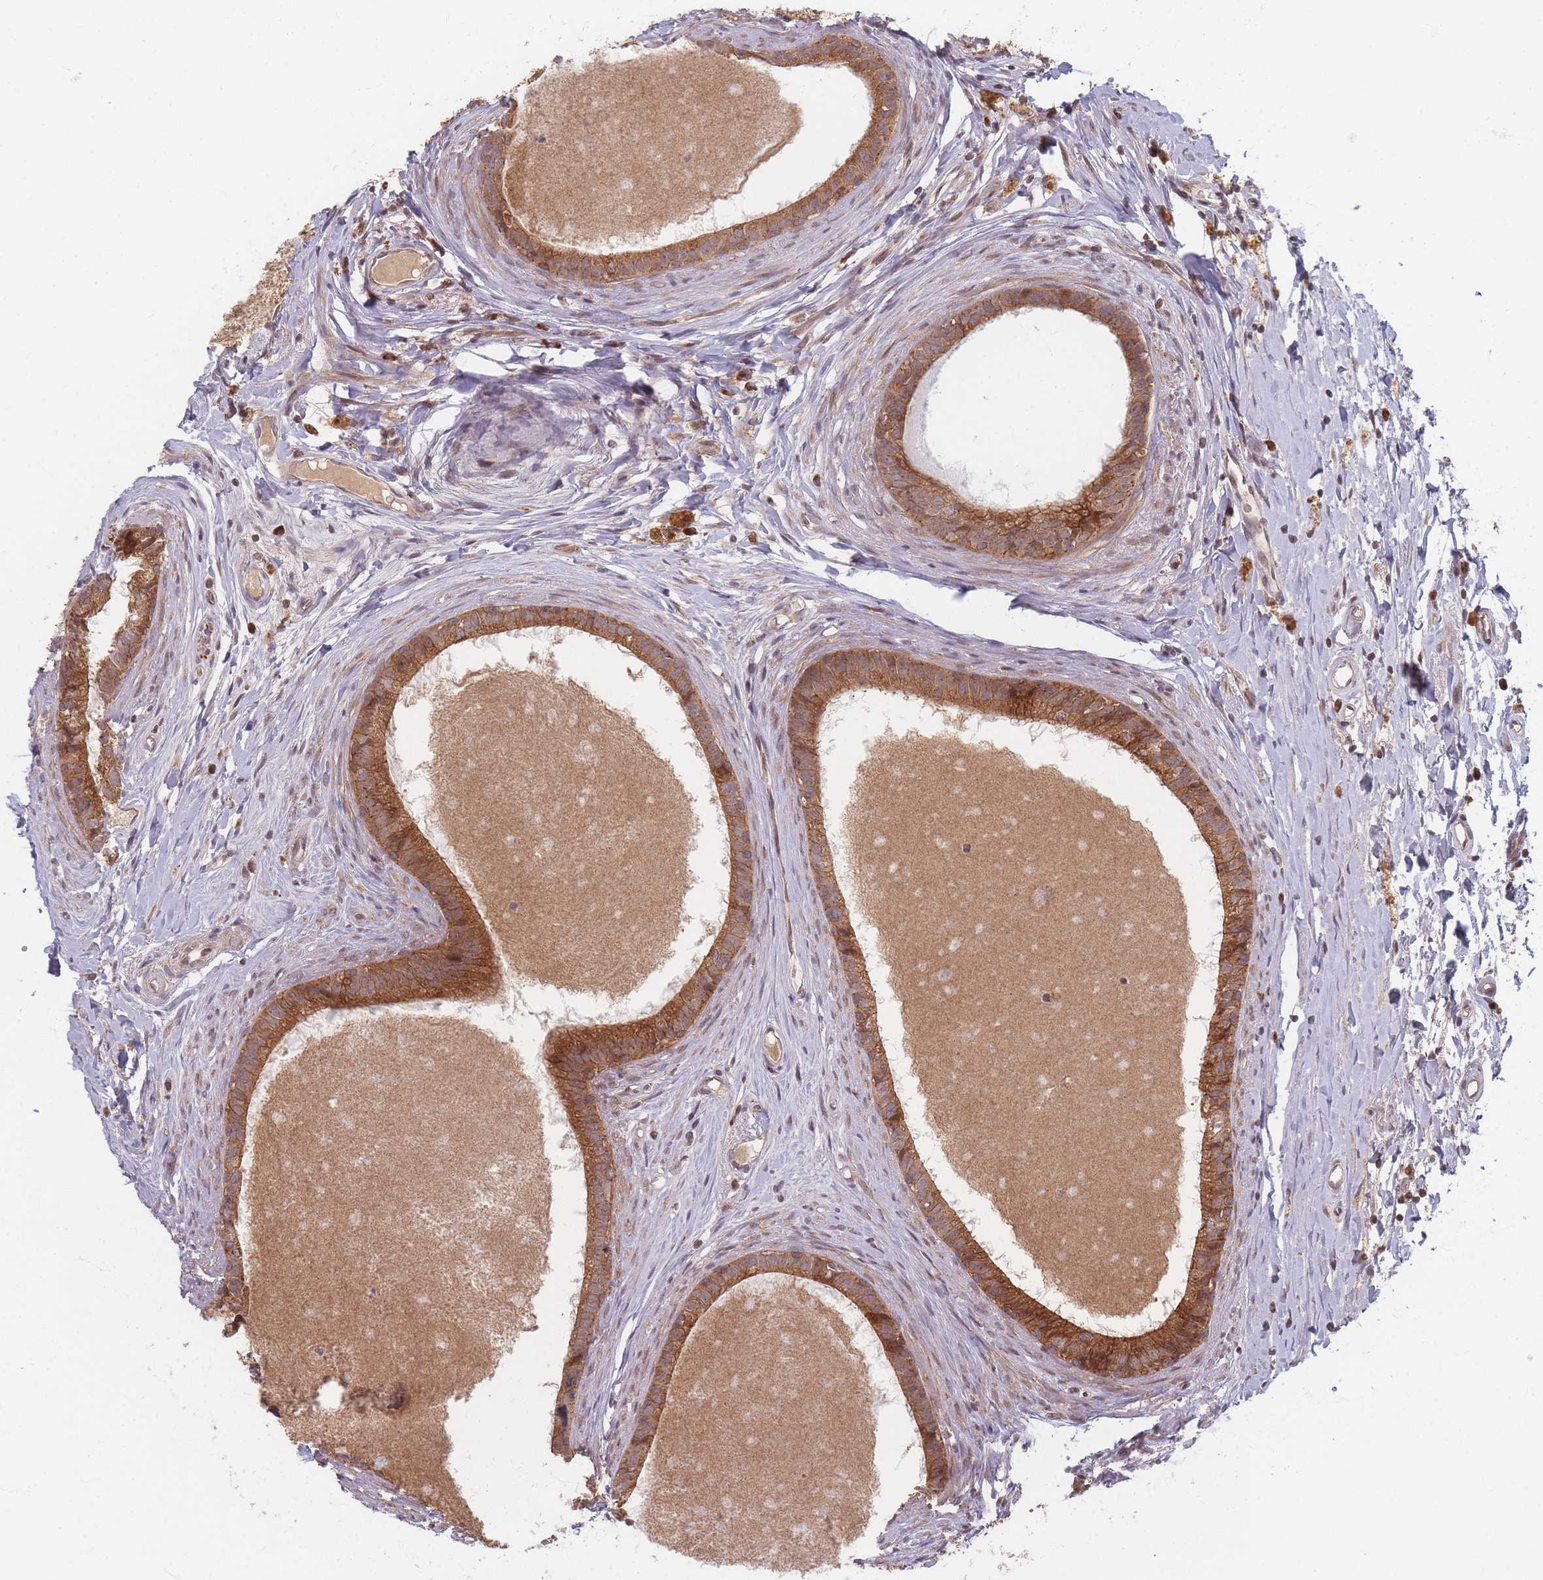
{"staining": {"intensity": "strong", "quantity": ">75%", "location": "cytoplasmic/membranous"}, "tissue": "epididymis", "cell_type": "Glandular cells", "image_type": "normal", "snomed": [{"axis": "morphology", "description": "Normal tissue, NOS"}, {"axis": "topography", "description": "Epididymis"}], "caption": "Protein analysis of unremarkable epididymis displays strong cytoplasmic/membranous staining in about >75% of glandular cells.", "gene": "RADX", "patient": {"sex": "male", "age": 80}}